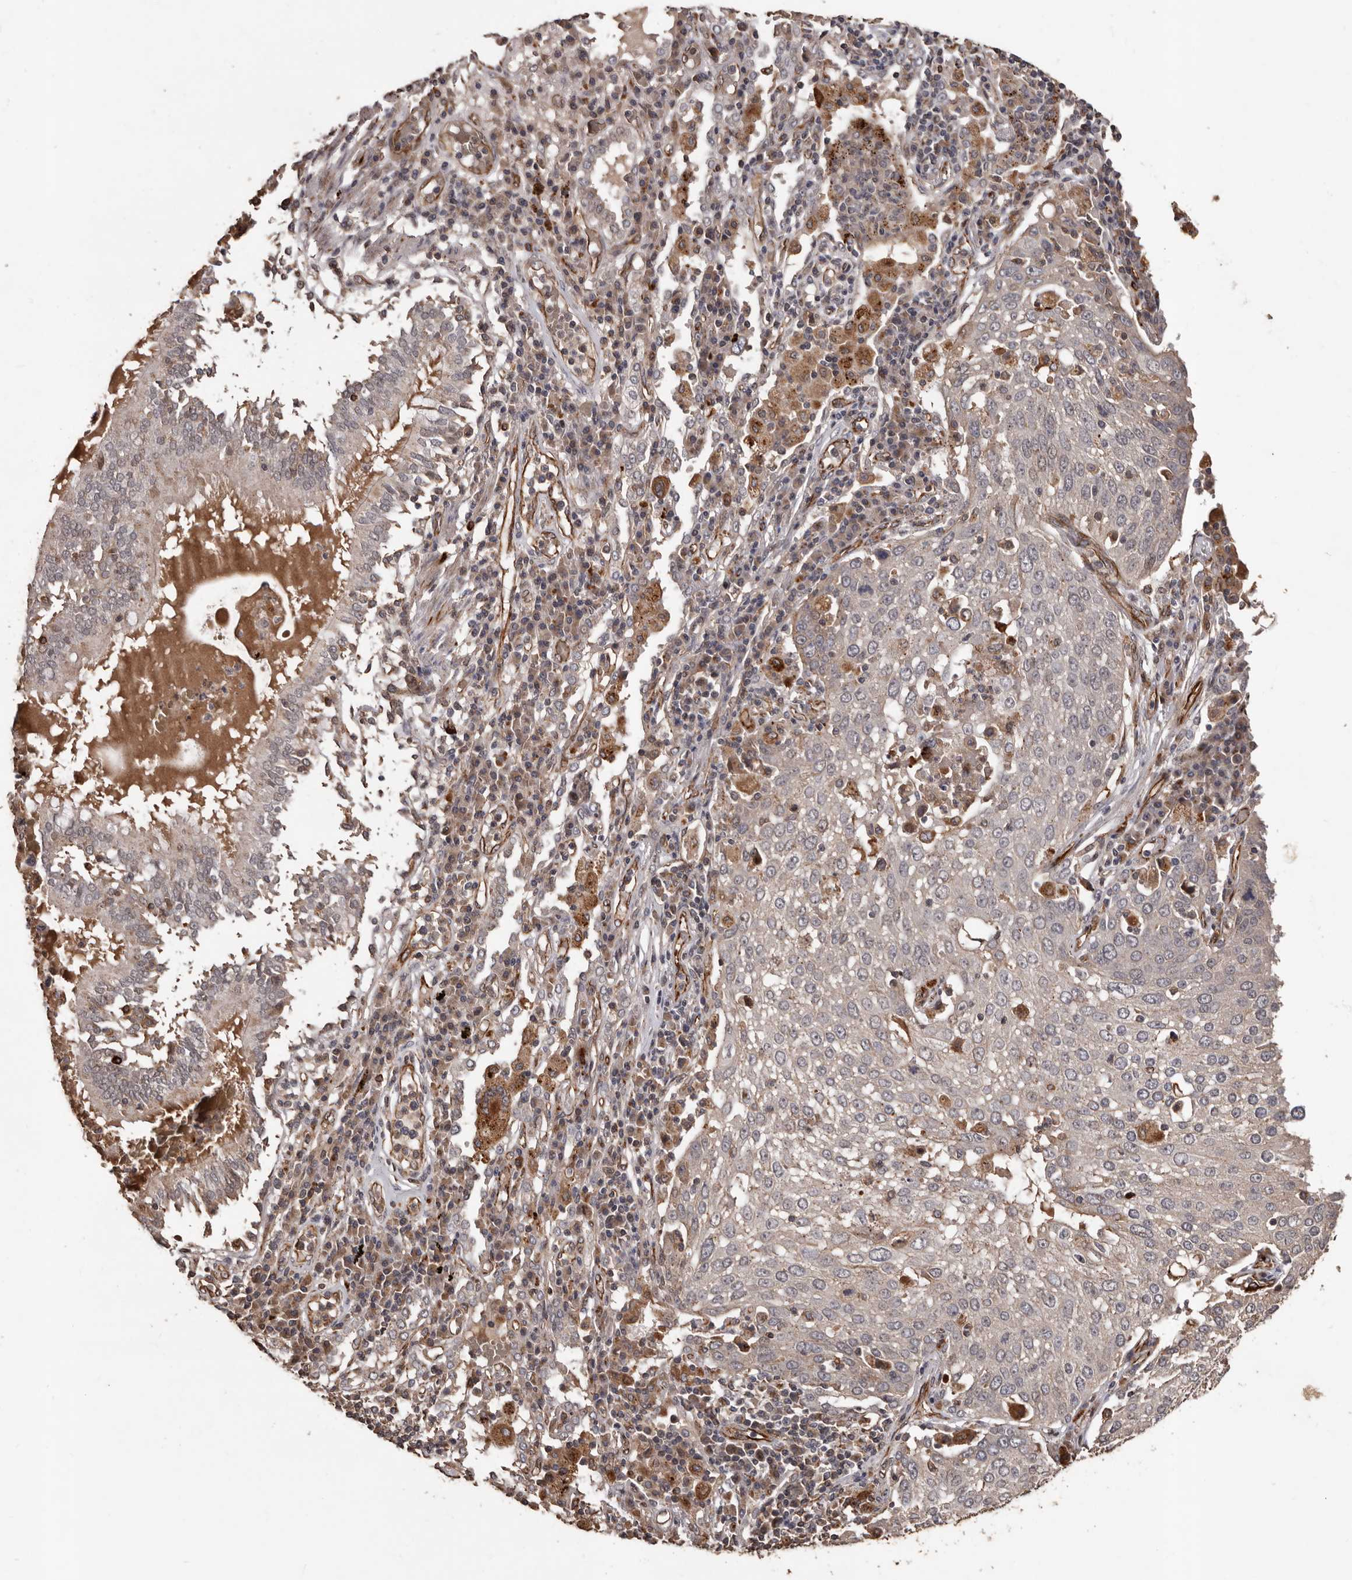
{"staining": {"intensity": "negative", "quantity": "none", "location": "none"}, "tissue": "lung cancer", "cell_type": "Tumor cells", "image_type": "cancer", "snomed": [{"axis": "morphology", "description": "Squamous cell carcinoma, NOS"}, {"axis": "topography", "description": "Lung"}], "caption": "Squamous cell carcinoma (lung) was stained to show a protein in brown. There is no significant staining in tumor cells.", "gene": "BRAT1", "patient": {"sex": "male", "age": 65}}